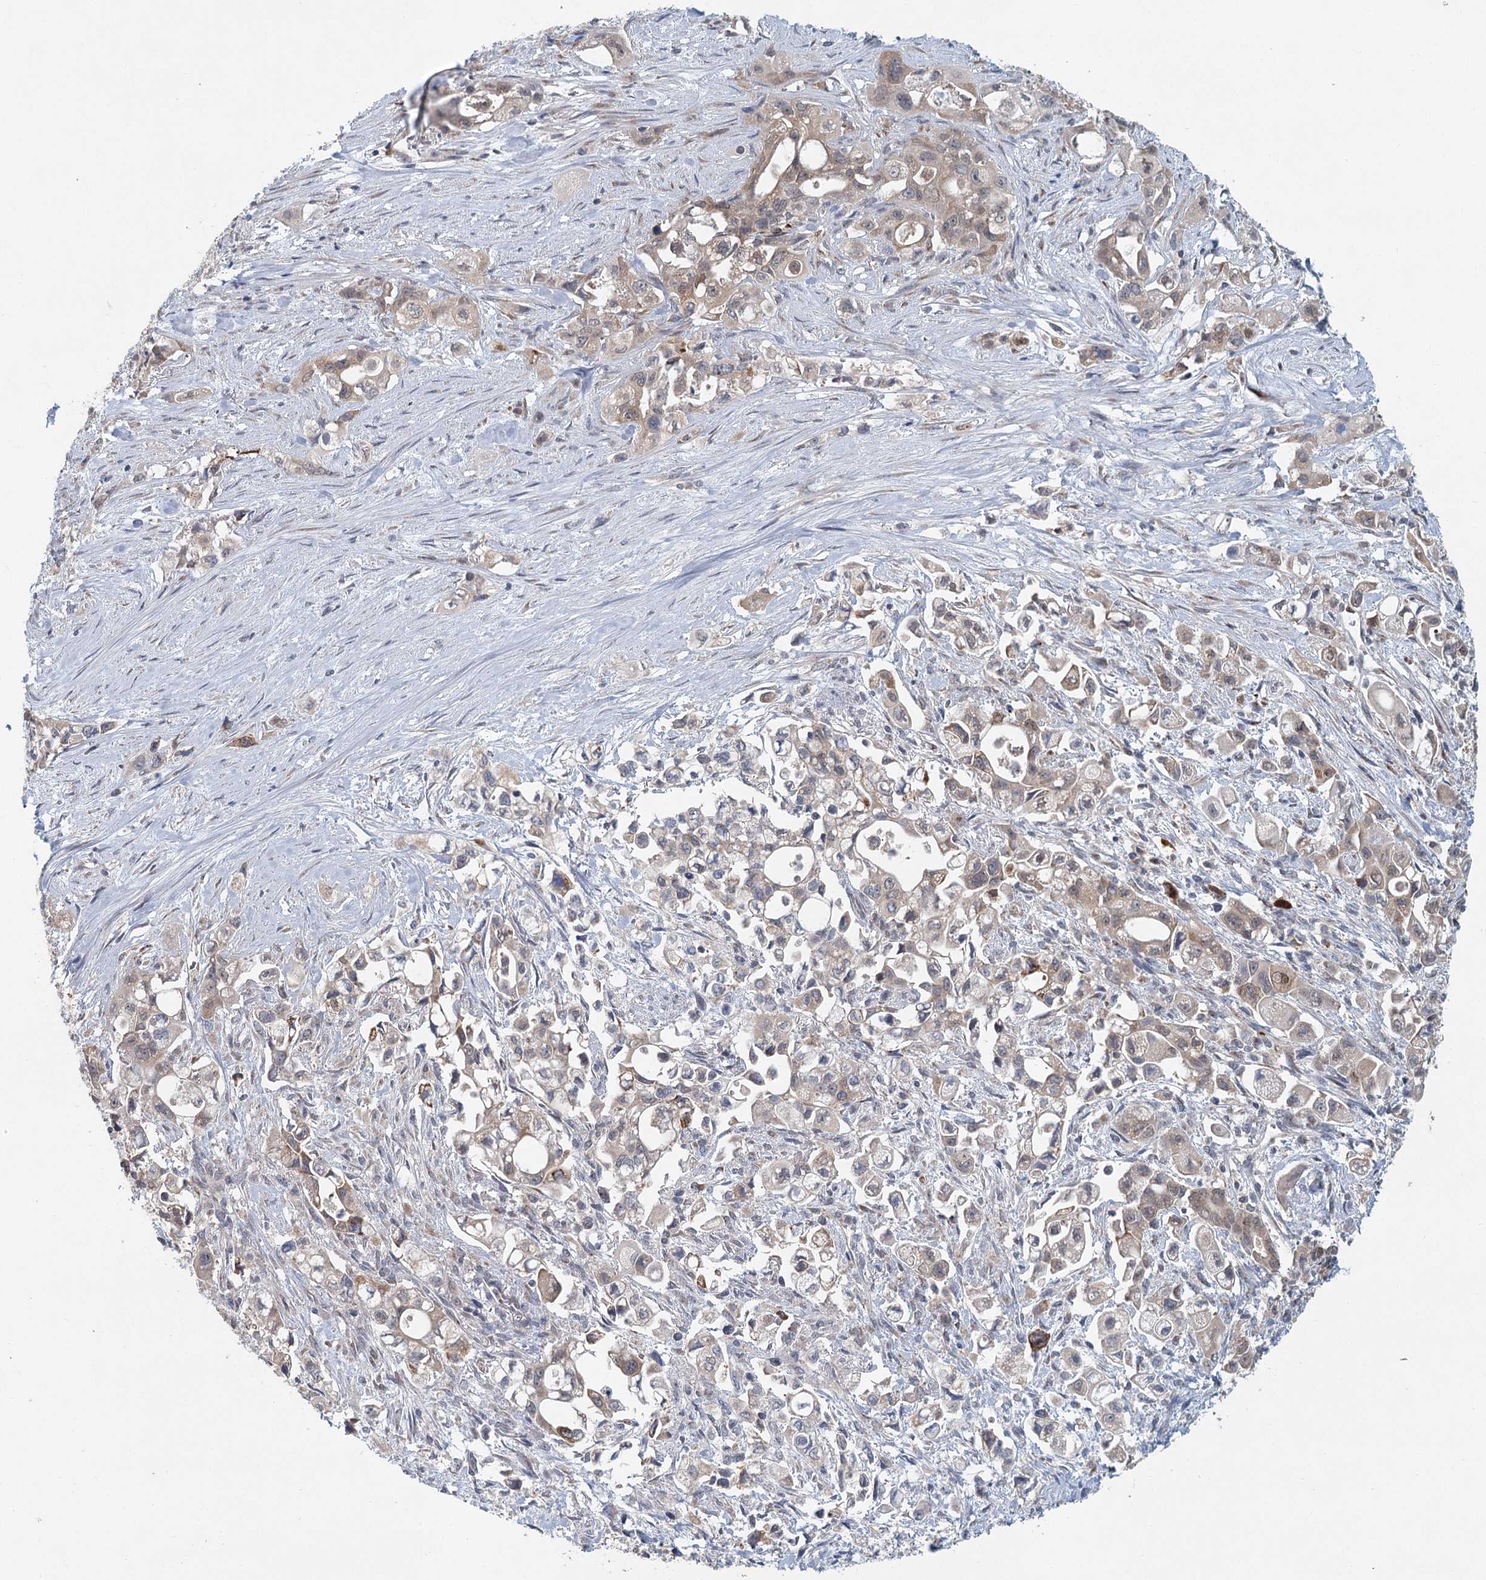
{"staining": {"intensity": "weak", "quantity": "25%-75%", "location": "cytoplasmic/membranous"}, "tissue": "pancreatic cancer", "cell_type": "Tumor cells", "image_type": "cancer", "snomed": [{"axis": "morphology", "description": "Adenocarcinoma, NOS"}, {"axis": "topography", "description": "Pancreas"}], "caption": "IHC staining of pancreatic adenocarcinoma, which shows low levels of weak cytoplasmic/membranous expression in about 25%-75% of tumor cells indicating weak cytoplasmic/membranous protein positivity. The staining was performed using DAB (3,3'-diaminobenzidine) (brown) for protein detection and nuclei were counterstained in hematoxylin (blue).", "gene": "ADK", "patient": {"sex": "female", "age": 66}}